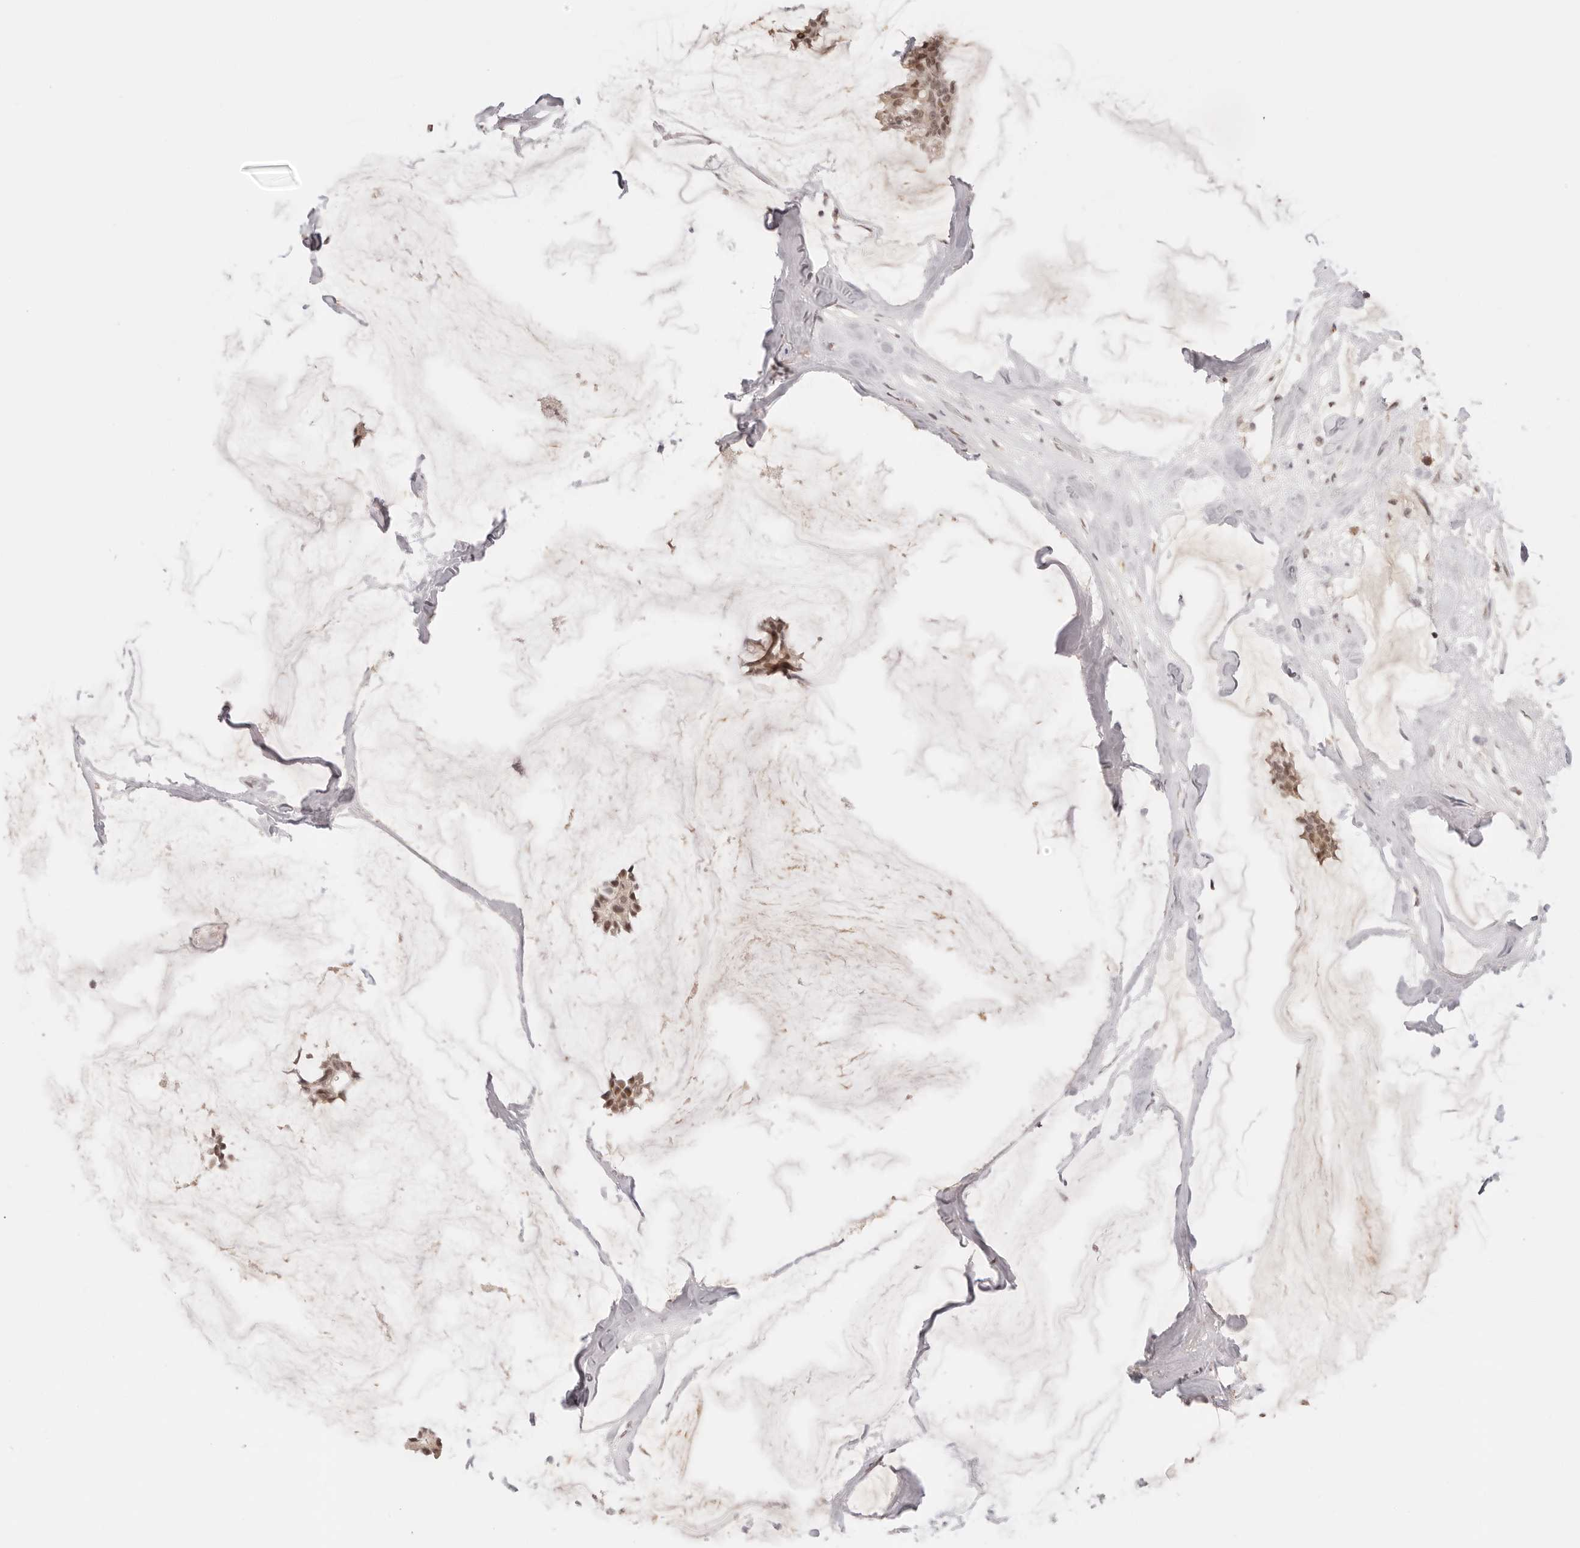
{"staining": {"intensity": "moderate", "quantity": ">75%", "location": "nuclear"}, "tissue": "breast cancer", "cell_type": "Tumor cells", "image_type": "cancer", "snomed": [{"axis": "morphology", "description": "Duct carcinoma"}, {"axis": "topography", "description": "Breast"}], "caption": "The micrograph shows a brown stain indicating the presence of a protein in the nuclear of tumor cells in infiltrating ductal carcinoma (breast).", "gene": "RFC3", "patient": {"sex": "female", "age": 93}}